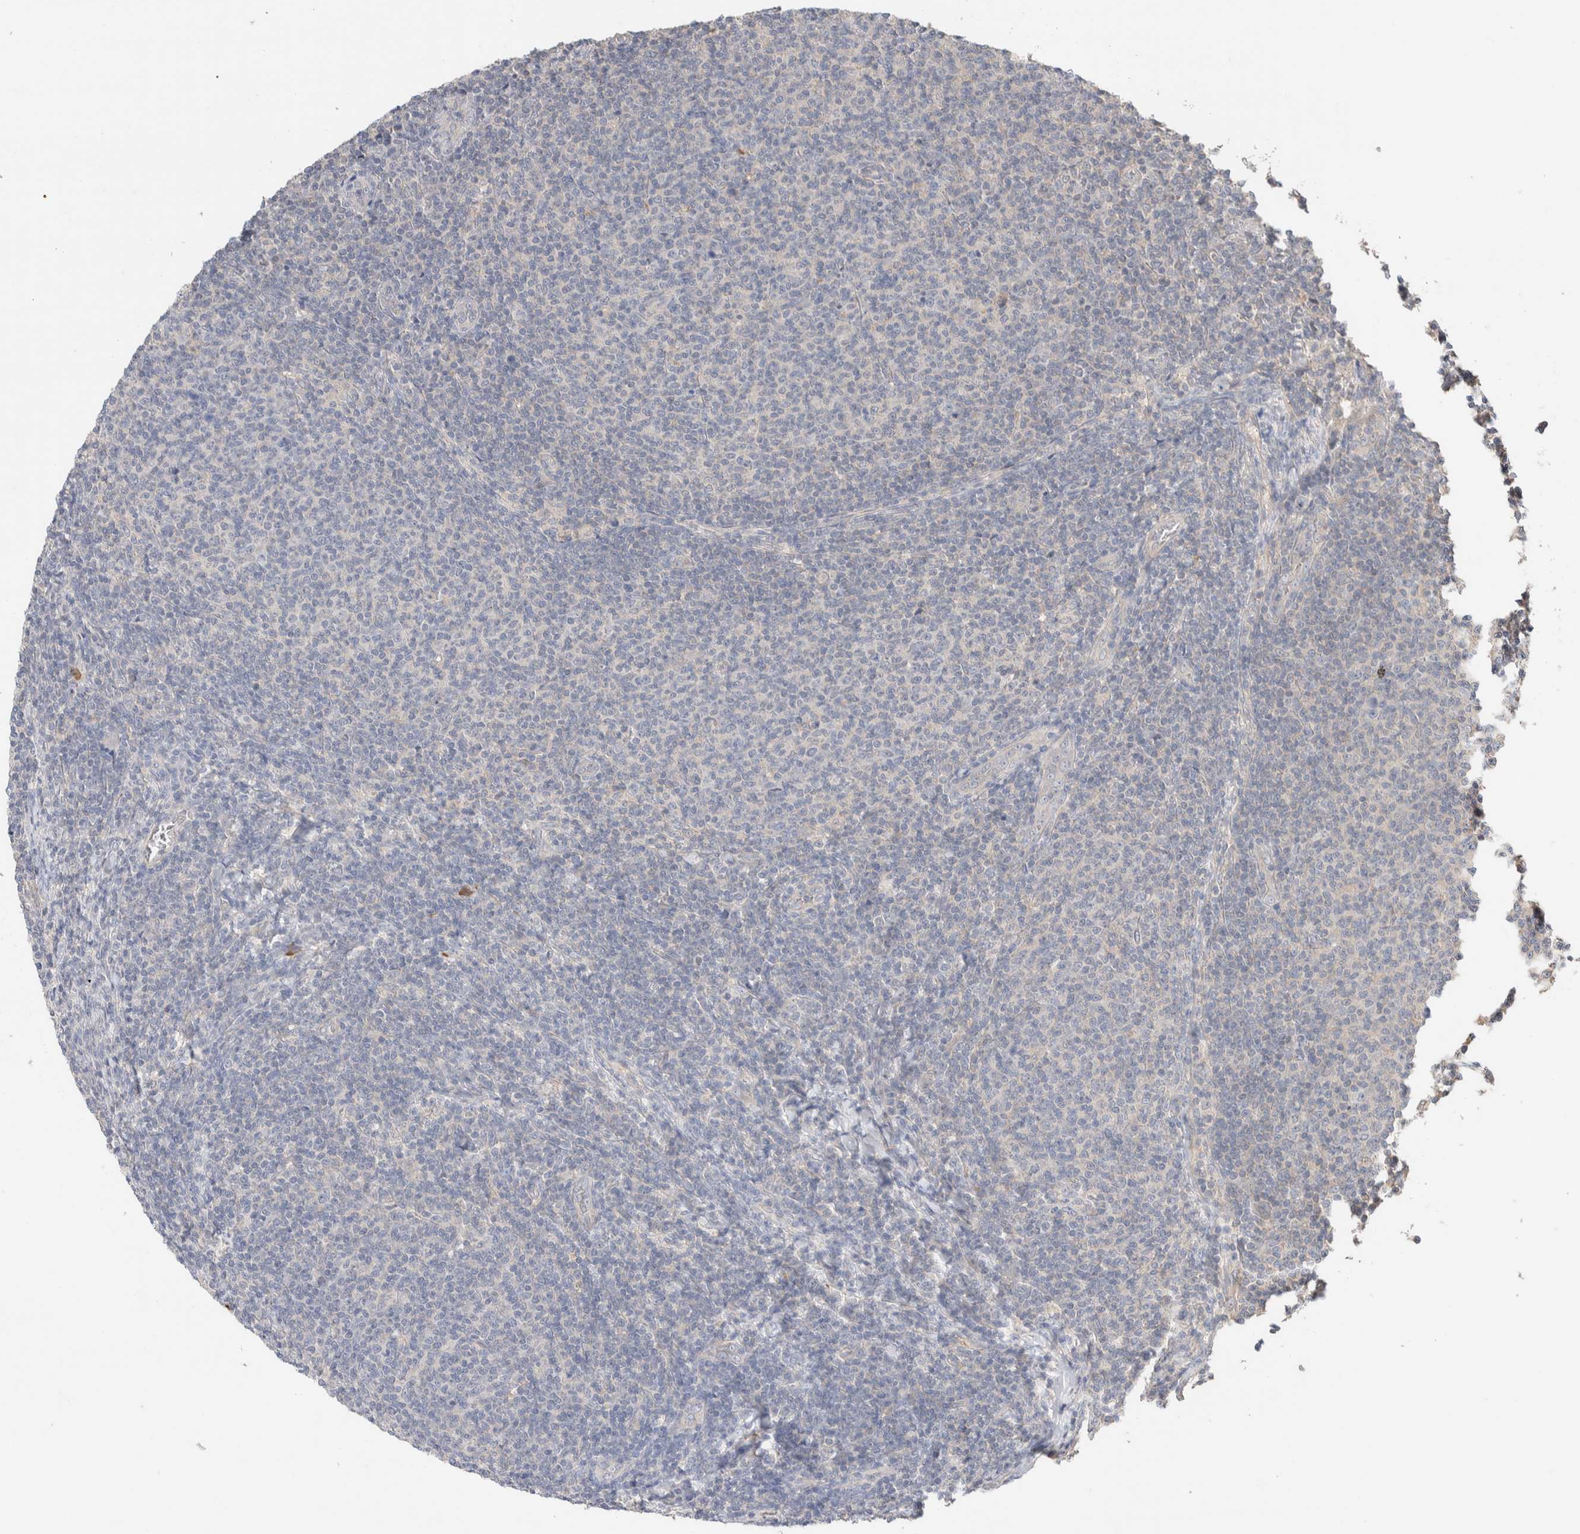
{"staining": {"intensity": "negative", "quantity": "none", "location": "none"}, "tissue": "lymphoma", "cell_type": "Tumor cells", "image_type": "cancer", "snomed": [{"axis": "morphology", "description": "Malignant lymphoma, non-Hodgkin's type, Low grade"}, {"axis": "topography", "description": "Lymph node"}], "caption": "Tumor cells are negative for protein expression in human lymphoma.", "gene": "WDR91", "patient": {"sex": "male", "age": 66}}